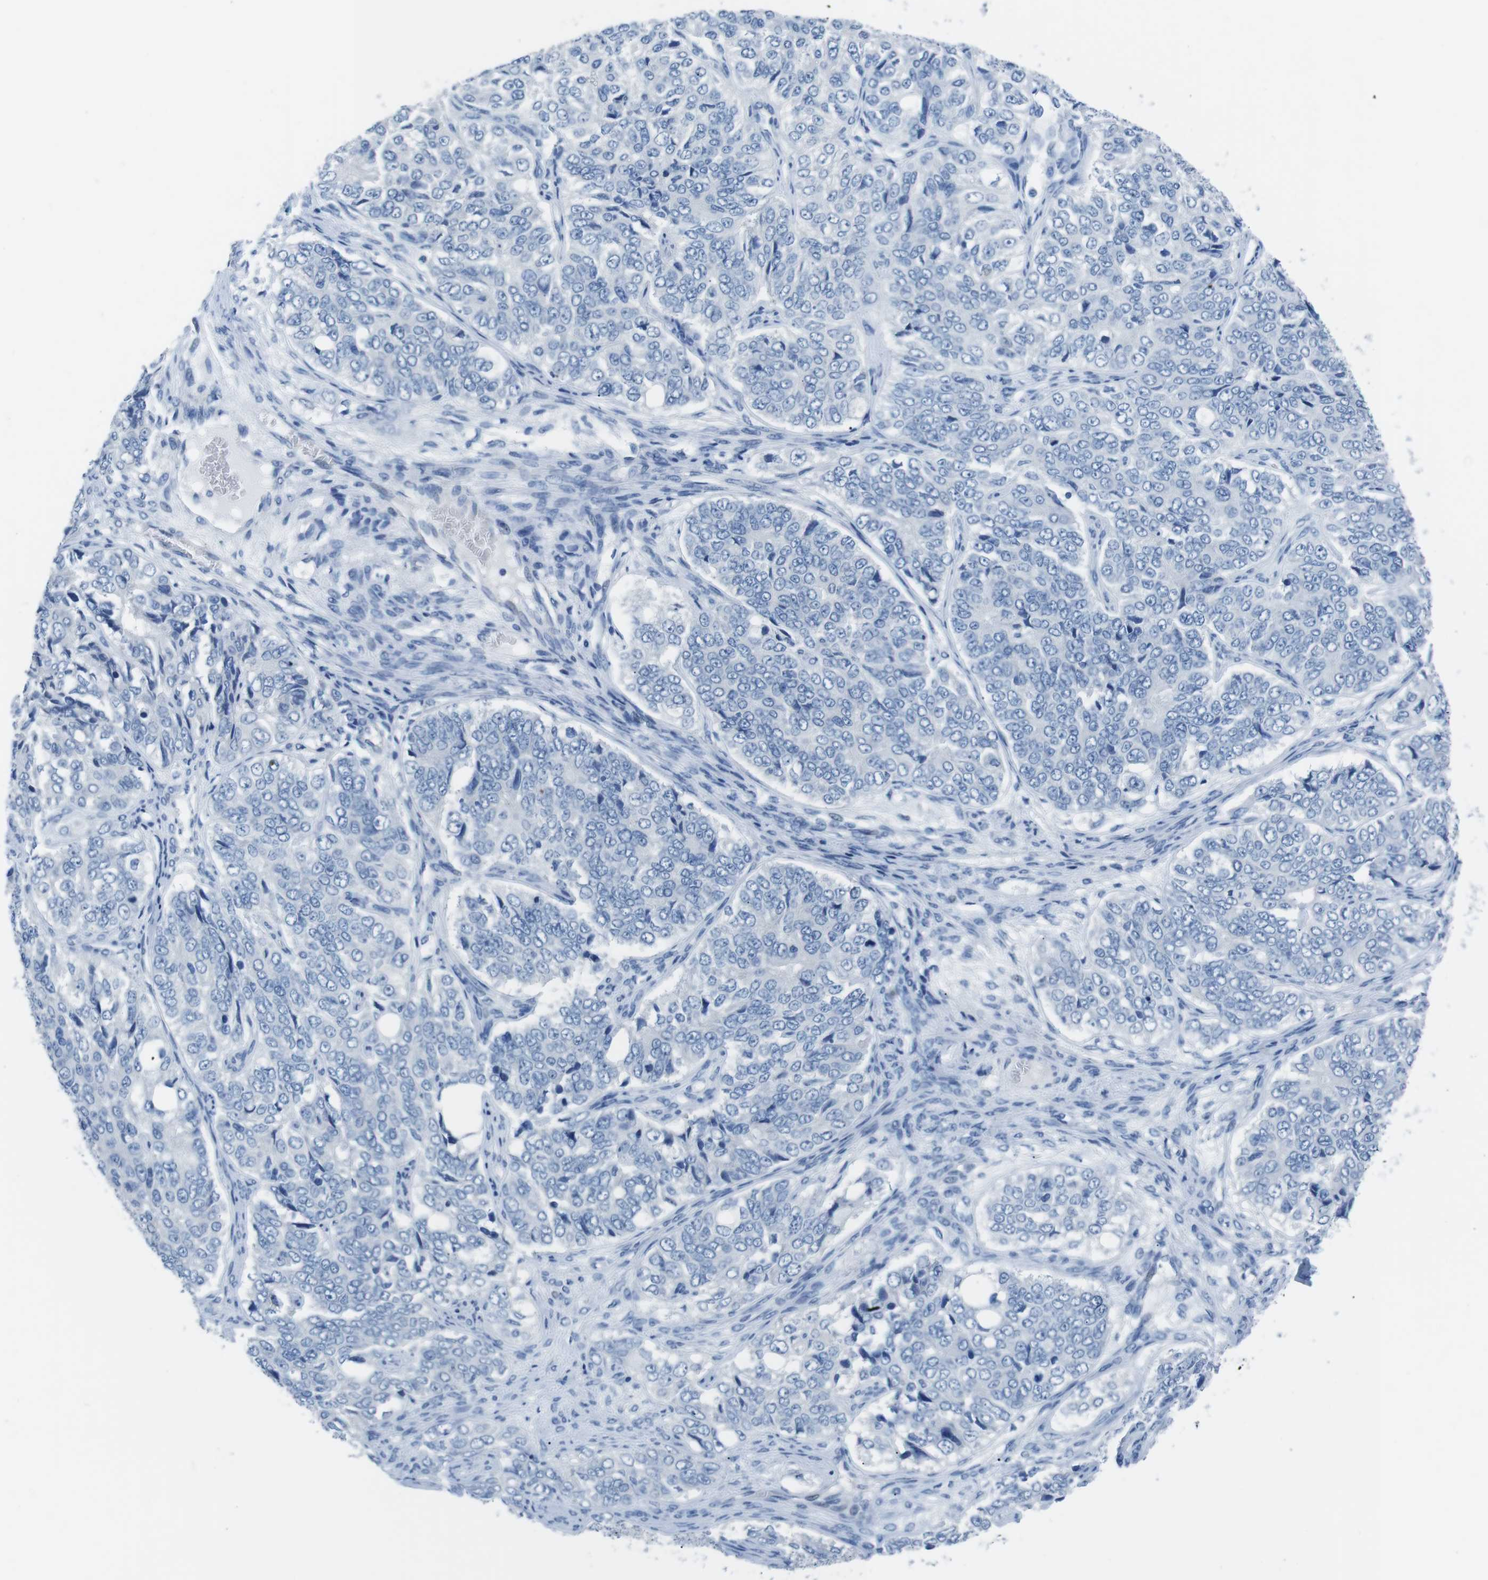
{"staining": {"intensity": "negative", "quantity": "none", "location": "none"}, "tissue": "ovarian cancer", "cell_type": "Tumor cells", "image_type": "cancer", "snomed": [{"axis": "morphology", "description": "Carcinoma, endometroid"}, {"axis": "topography", "description": "Ovary"}], "caption": "Protein analysis of ovarian cancer reveals no significant positivity in tumor cells.", "gene": "MUC2", "patient": {"sex": "female", "age": 51}}